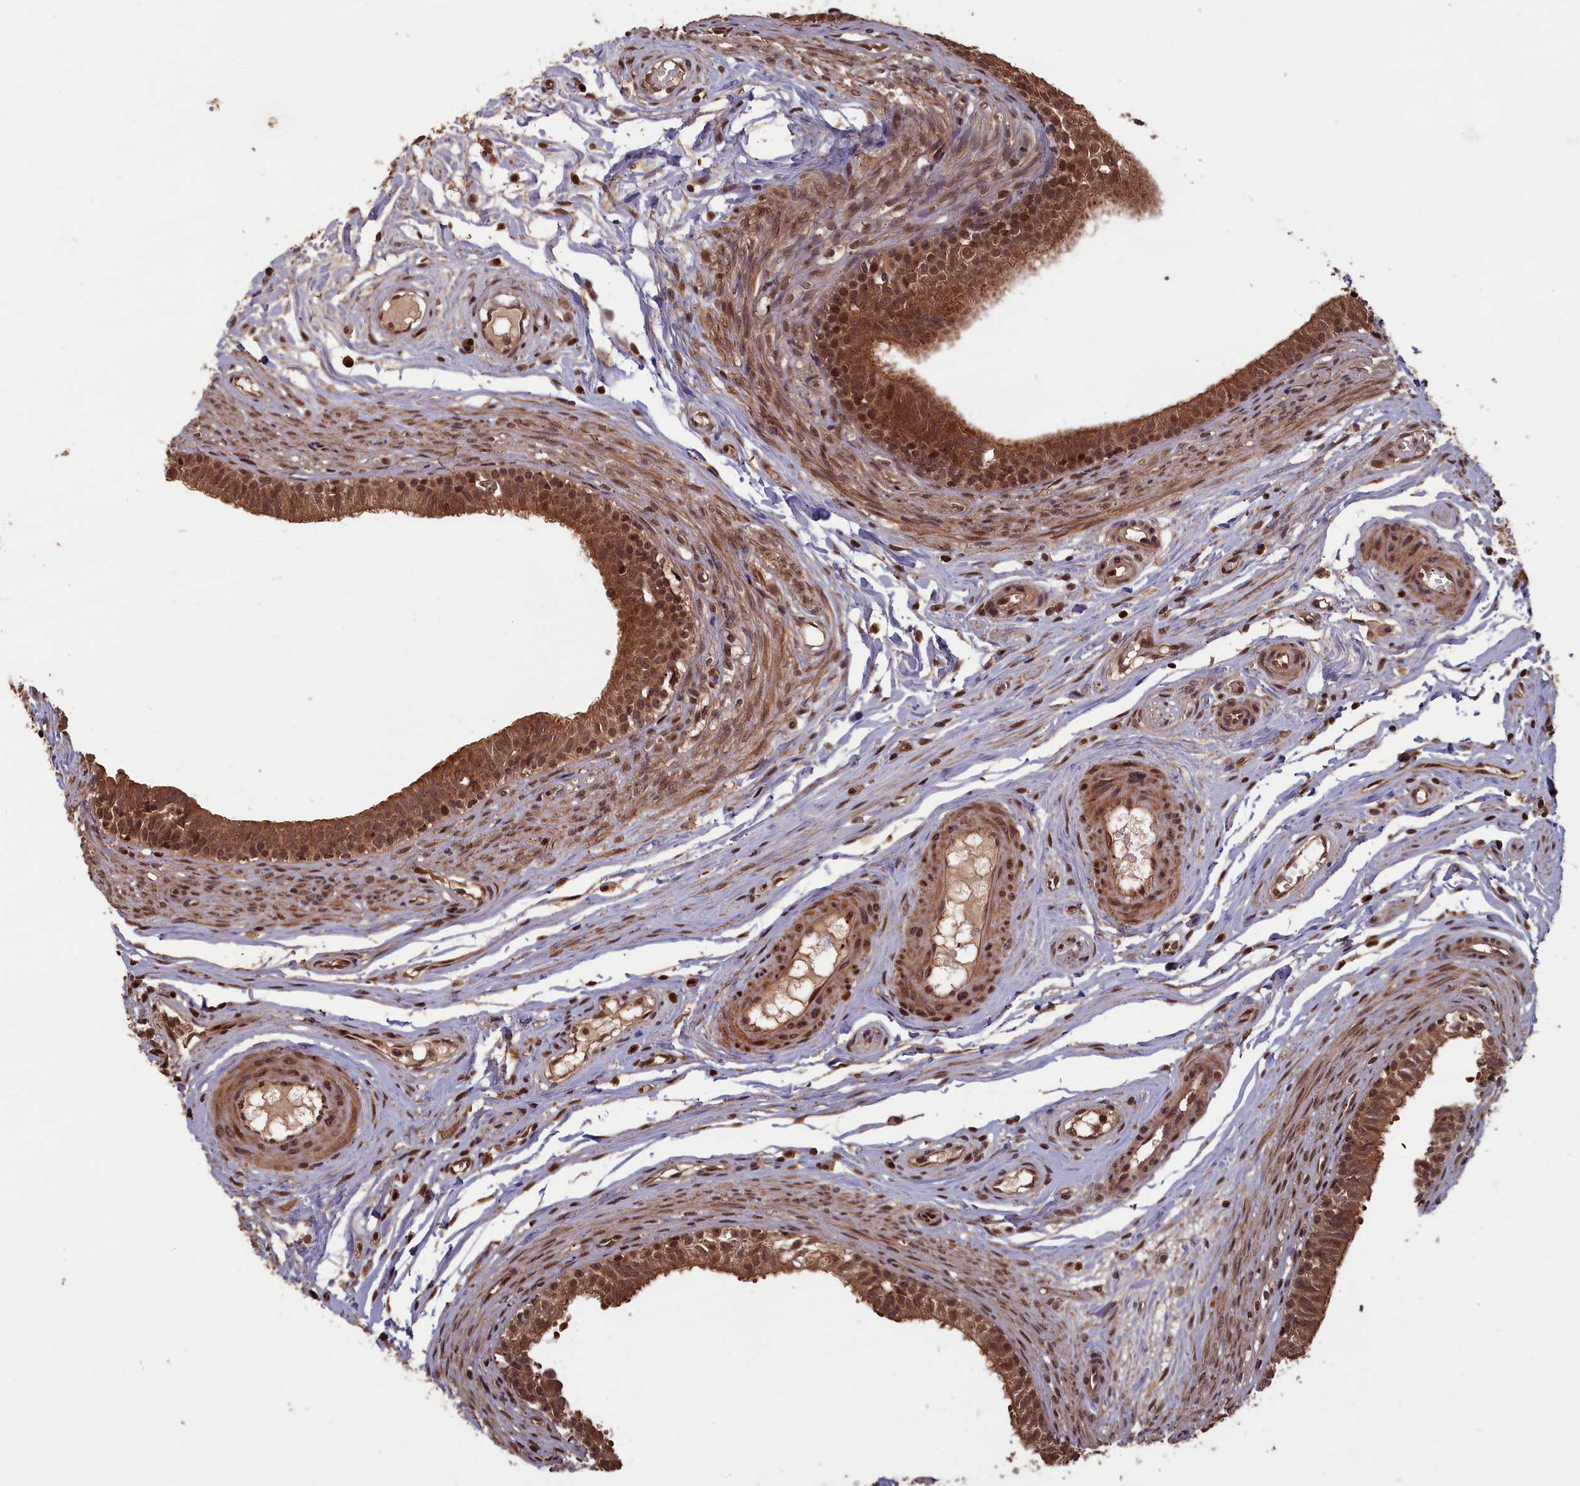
{"staining": {"intensity": "moderate", "quantity": ">75%", "location": "cytoplasmic/membranous,nuclear"}, "tissue": "epididymis", "cell_type": "Glandular cells", "image_type": "normal", "snomed": [{"axis": "morphology", "description": "Normal tissue, NOS"}, {"axis": "topography", "description": "Epididymis, spermatic cord, NOS"}], "caption": "Protein expression by immunohistochemistry exhibits moderate cytoplasmic/membranous,nuclear positivity in about >75% of glandular cells in unremarkable epididymis.", "gene": "HIF3A", "patient": {"sex": "male", "age": 22}}